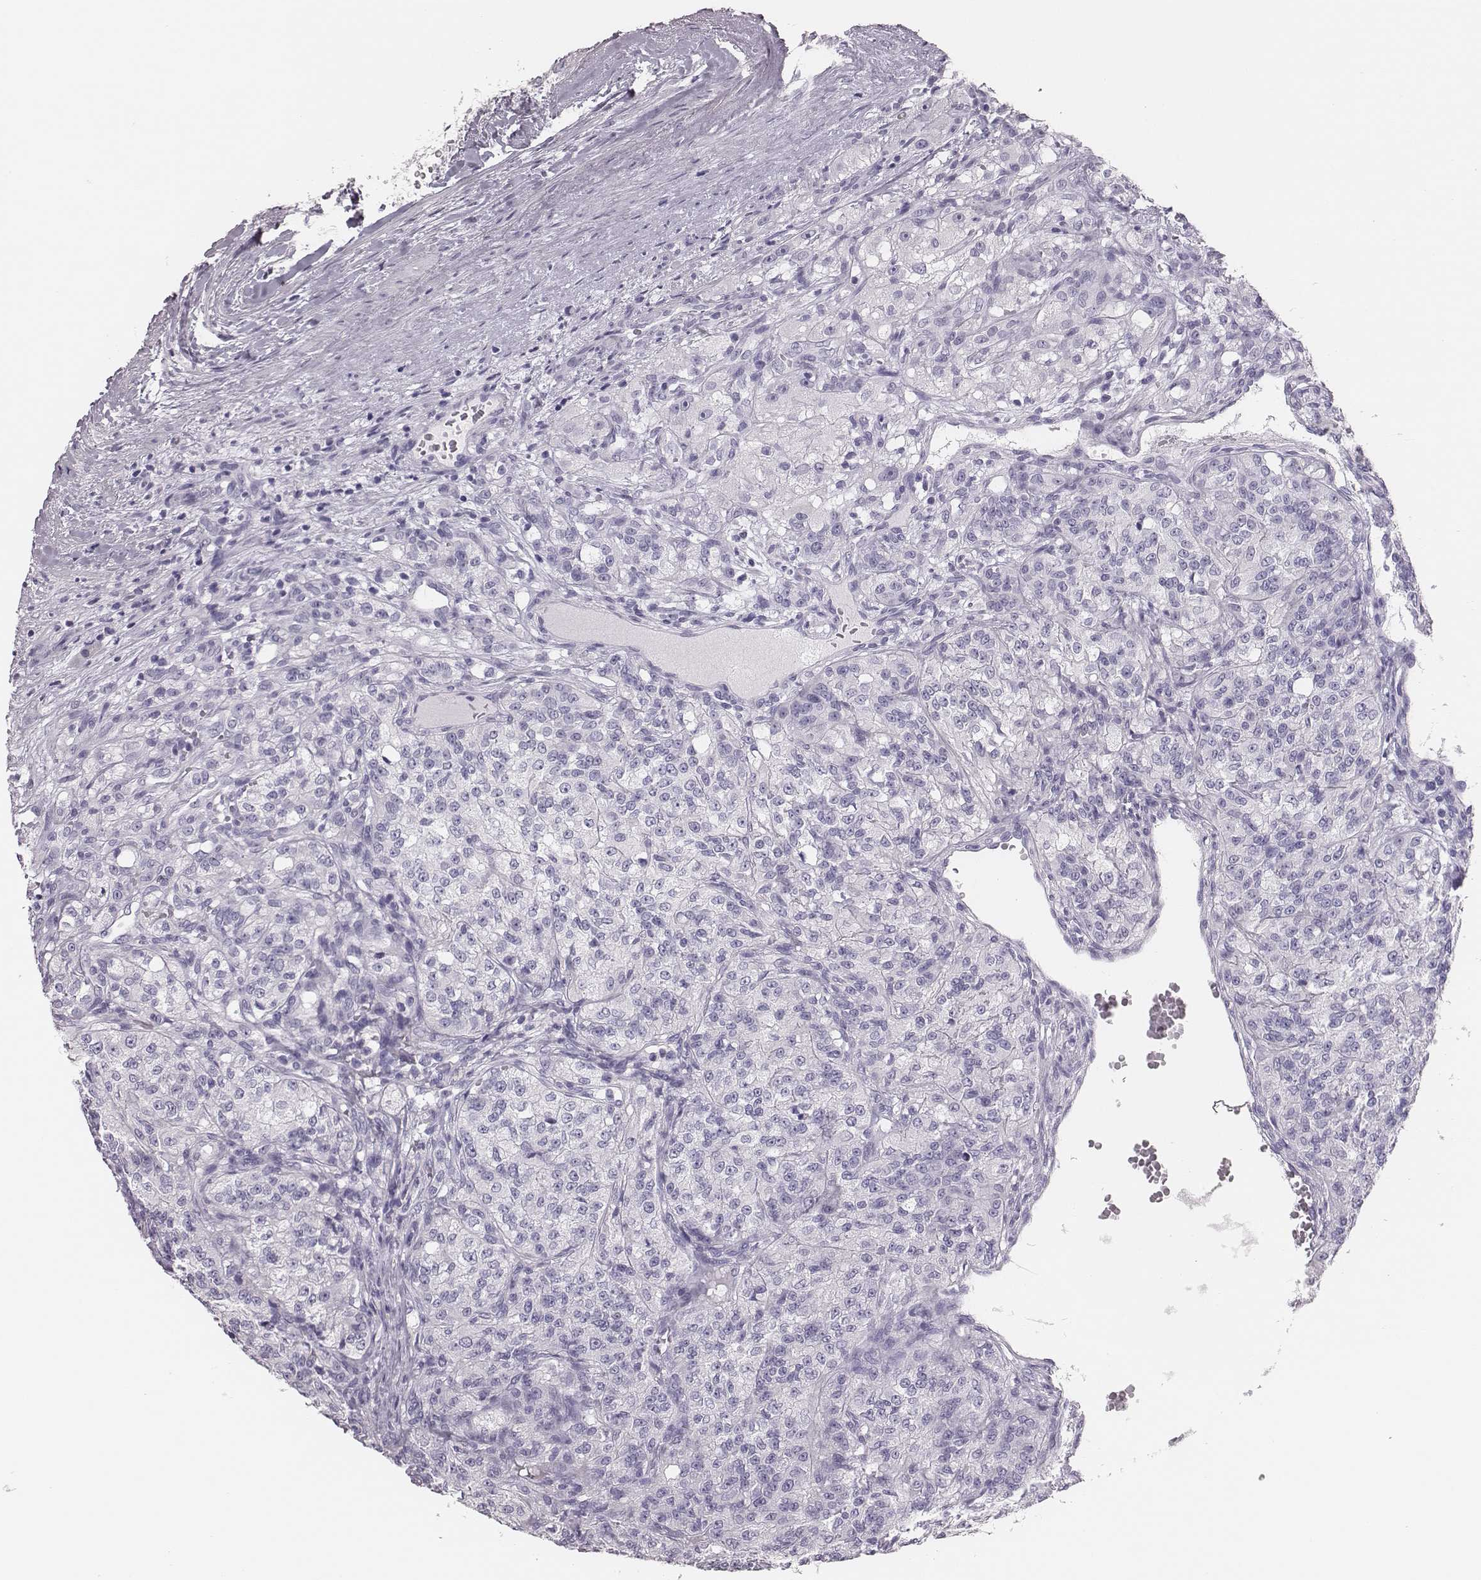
{"staining": {"intensity": "negative", "quantity": "none", "location": "none"}, "tissue": "renal cancer", "cell_type": "Tumor cells", "image_type": "cancer", "snomed": [{"axis": "morphology", "description": "Adenocarcinoma, NOS"}, {"axis": "topography", "description": "Kidney"}], "caption": "Immunohistochemistry (IHC) micrograph of neoplastic tissue: human renal adenocarcinoma stained with DAB (3,3'-diaminobenzidine) exhibits no significant protein expression in tumor cells. (Brightfield microscopy of DAB immunohistochemistry at high magnification).", "gene": "H1-6", "patient": {"sex": "female", "age": 63}}